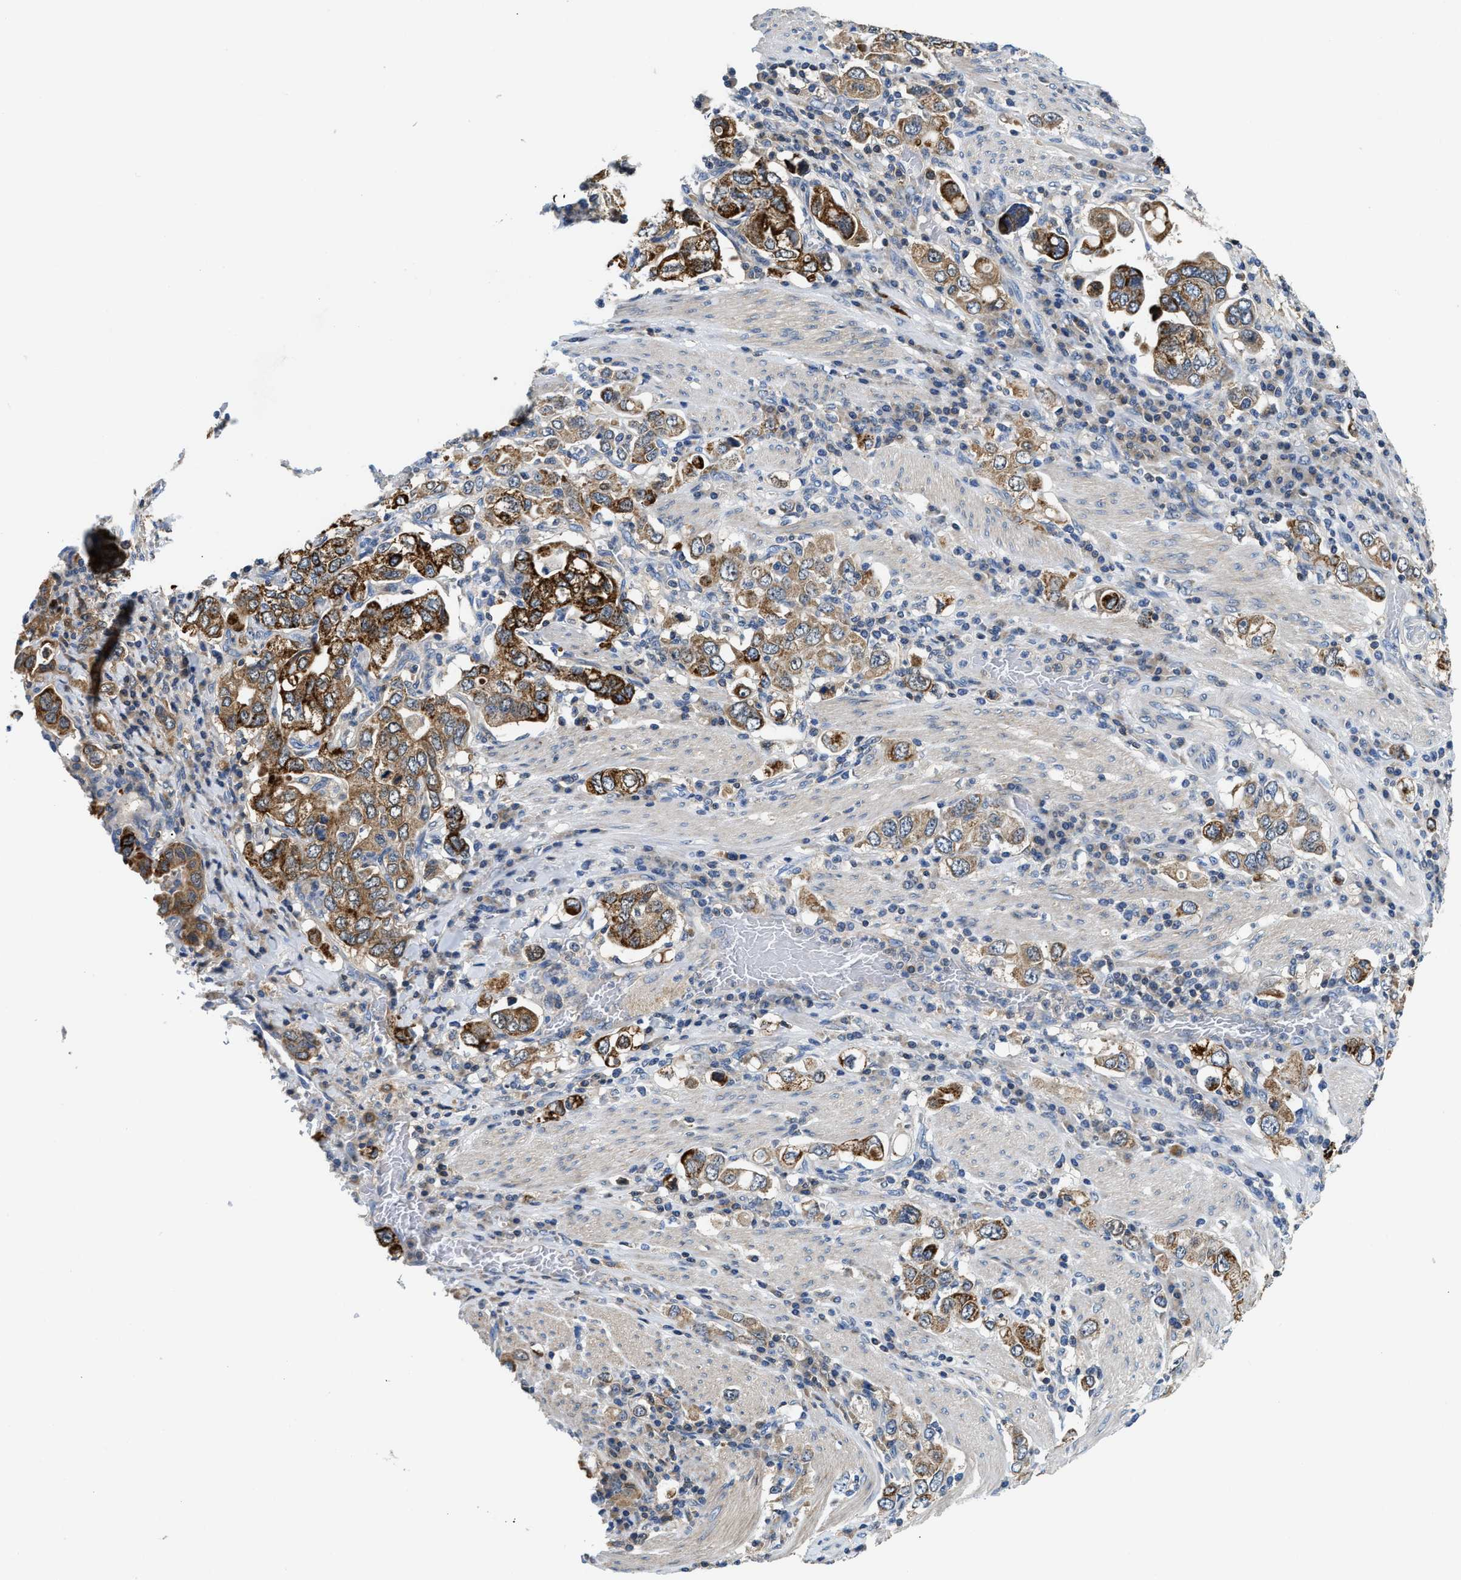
{"staining": {"intensity": "strong", "quantity": "25%-75%", "location": "cytoplasmic/membranous"}, "tissue": "stomach cancer", "cell_type": "Tumor cells", "image_type": "cancer", "snomed": [{"axis": "morphology", "description": "Adenocarcinoma, NOS"}, {"axis": "topography", "description": "Stomach, upper"}], "caption": "Stomach cancer tissue demonstrates strong cytoplasmic/membranous positivity in about 25%-75% of tumor cells", "gene": "CCM2", "patient": {"sex": "male", "age": 62}}